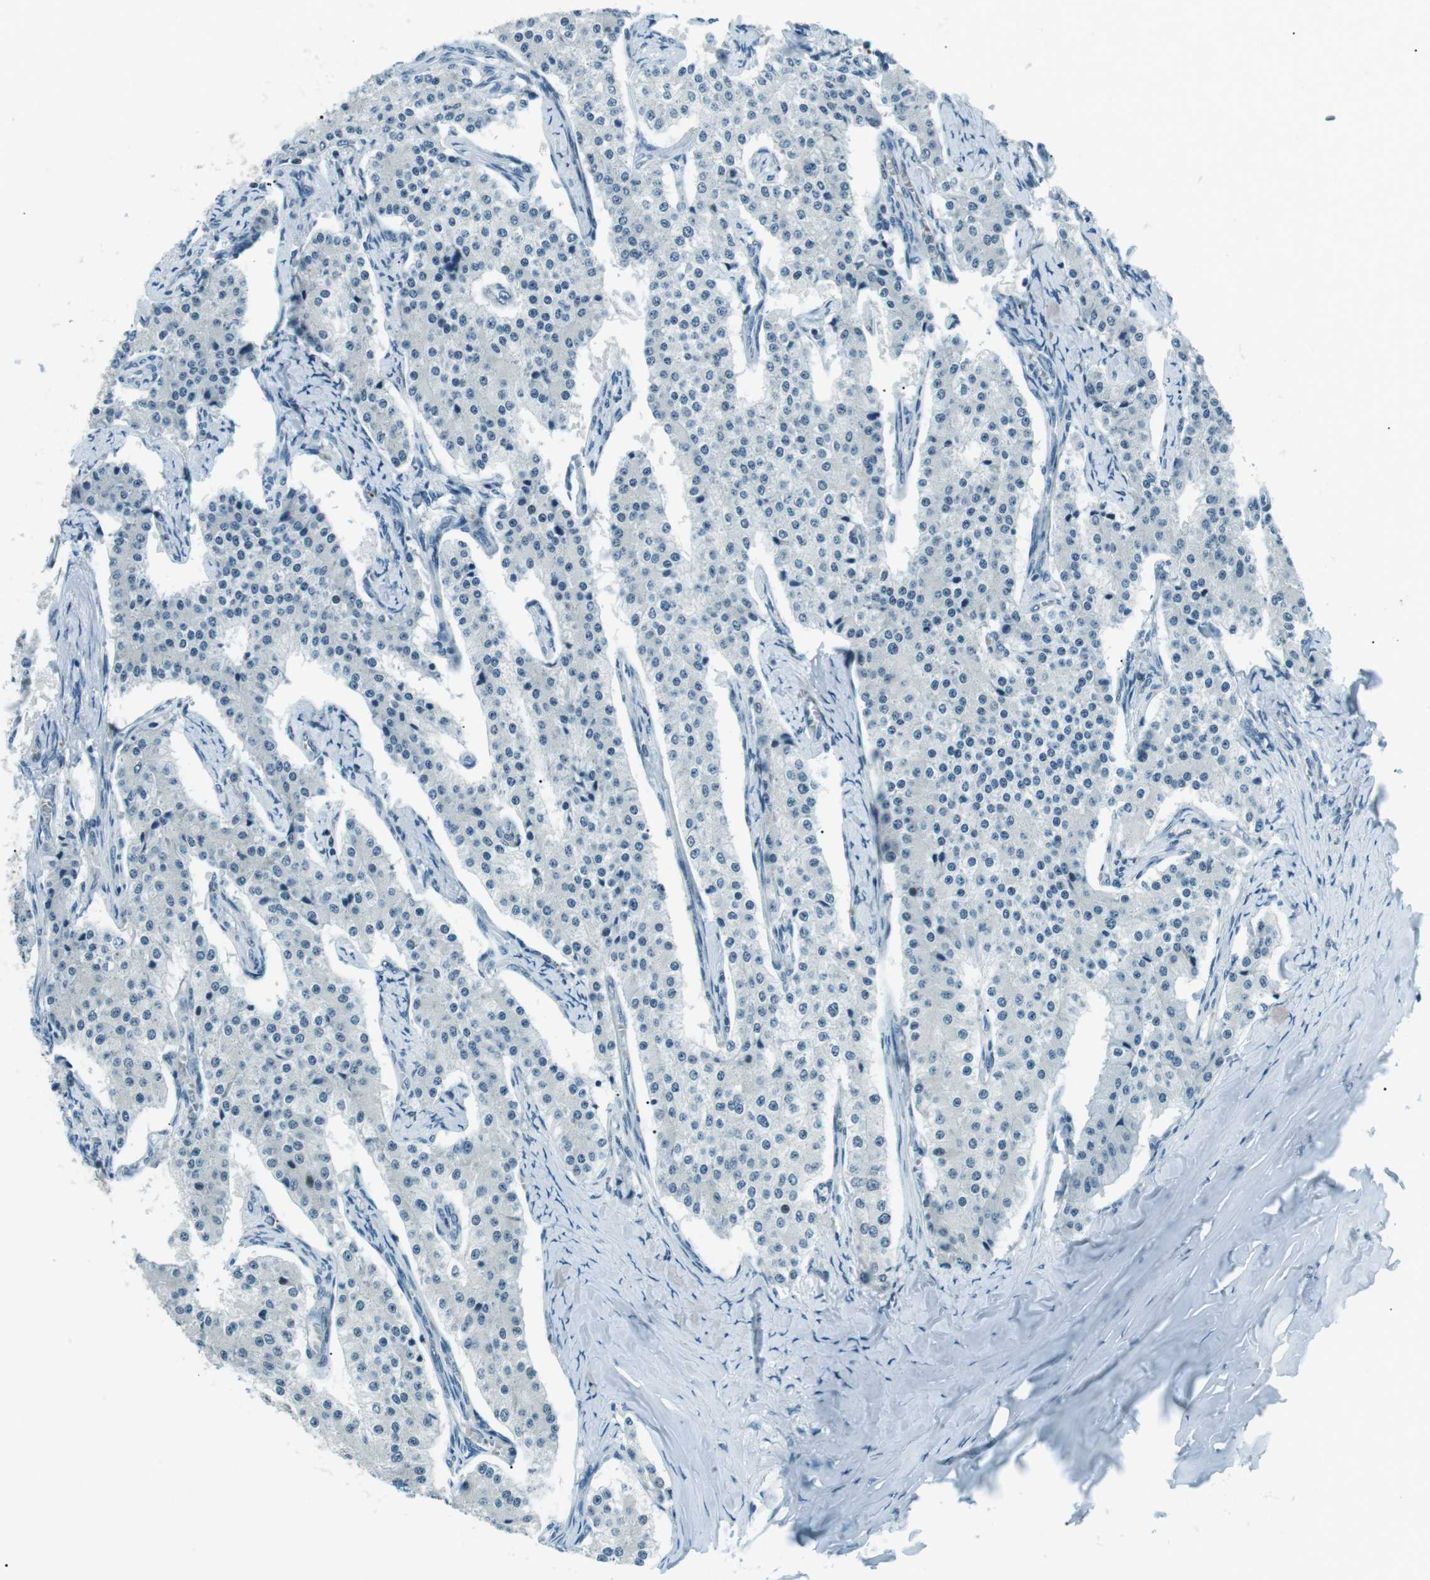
{"staining": {"intensity": "negative", "quantity": "none", "location": "none"}, "tissue": "carcinoid", "cell_type": "Tumor cells", "image_type": "cancer", "snomed": [{"axis": "morphology", "description": "Carcinoid, malignant, NOS"}, {"axis": "topography", "description": "Colon"}], "caption": "Malignant carcinoid stained for a protein using immunohistochemistry reveals no positivity tumor cells.", "gene": "PJA1", "patient": {"sex": "female", "age": 52}}